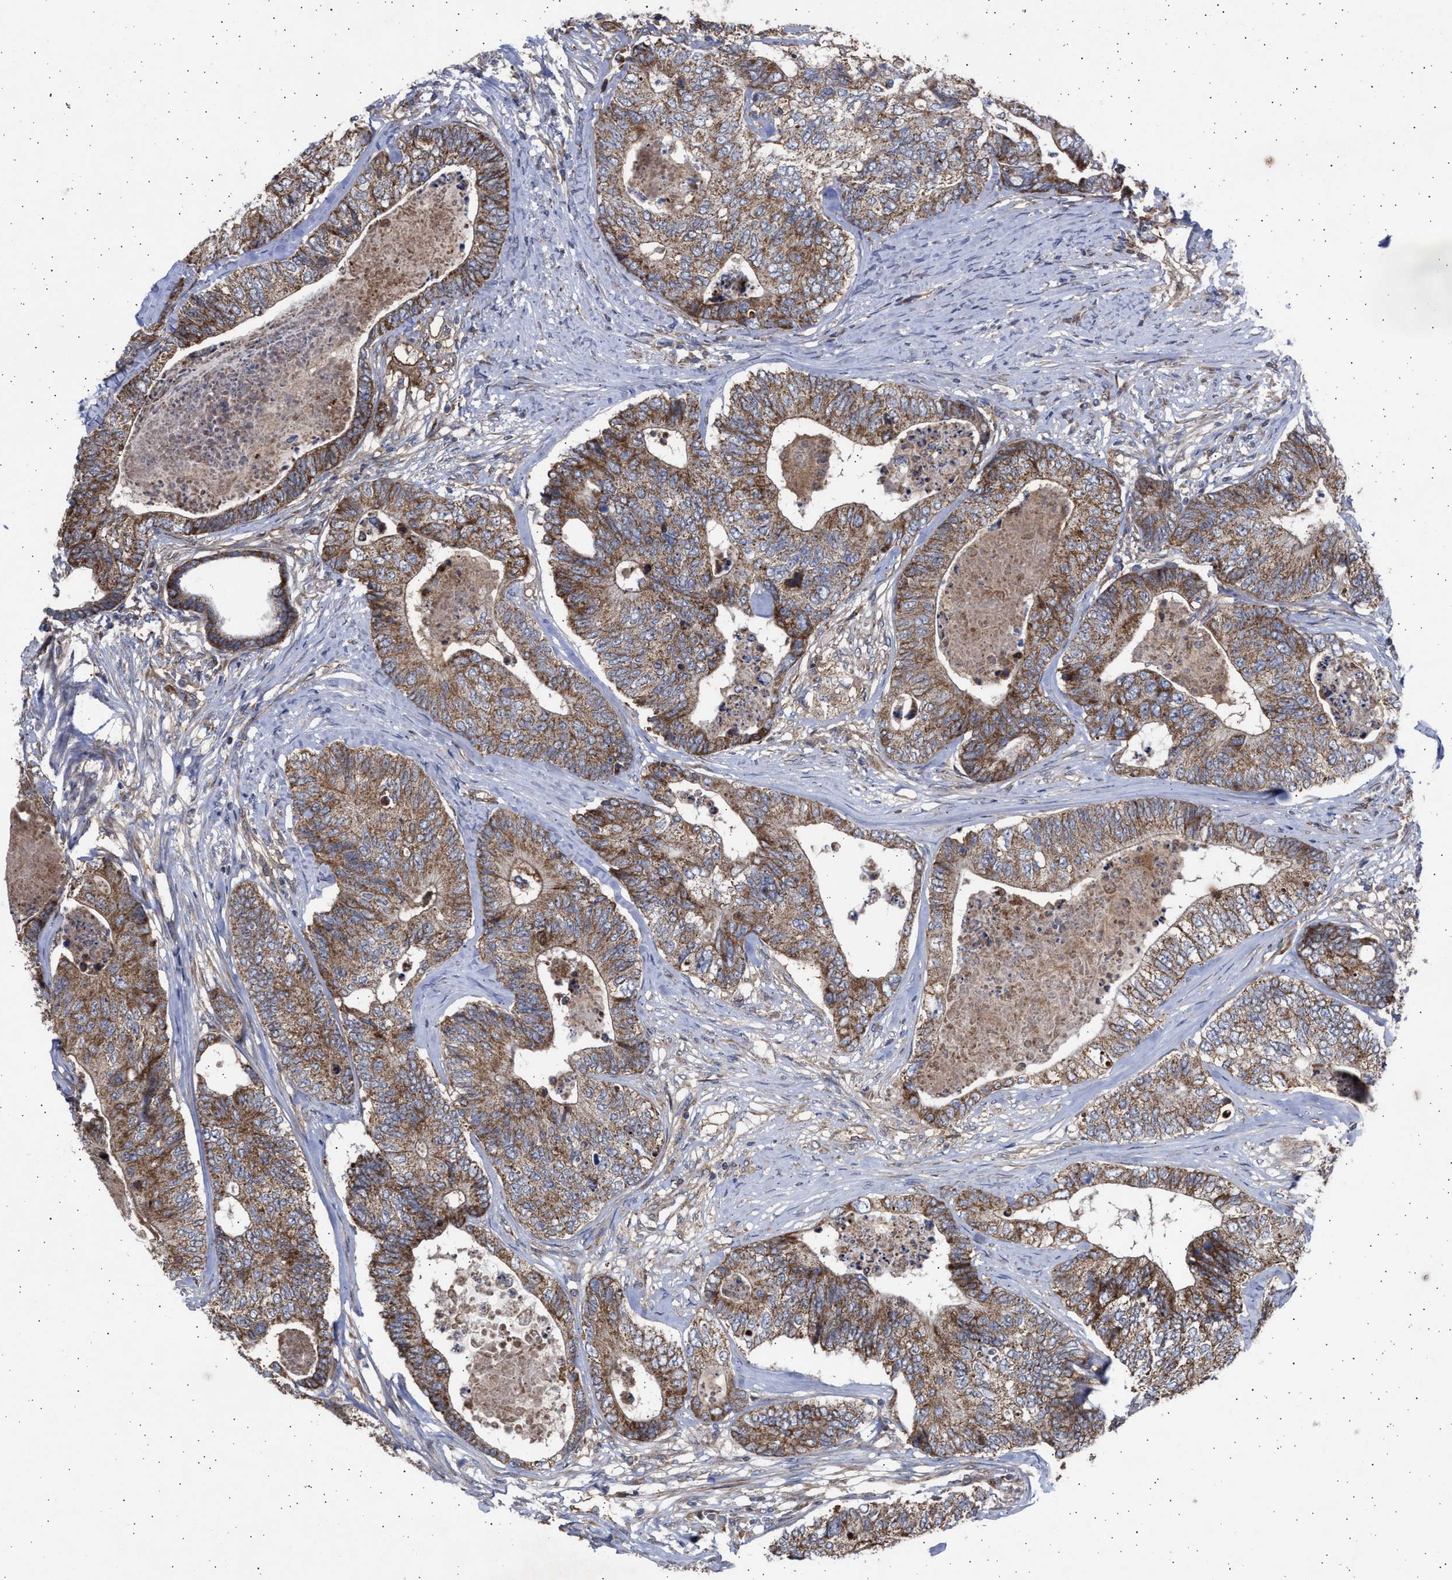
{"staining": {"intensity": "strong", "quantity": ">75%", "location": "cytoplasmic/membranous"}, "tissue": "colorectal cancer", "cell_type": "Tumor cells", "image_type": "cancer", "snomed": [{"axis": "morphology", "description": "Adenocarcinoma, NOS"}, {"axis": "topography", "description": "Colon"}], "caption": "High-magnification brightfield microscopy of colorectal cancer stained with DAB (3,3'-diaminobenzidine) (brown) and counterstained with hematoxylin (blue). tumor cells exhibit strong cytoplasmic/membranous positivity is seen in about>75% of cells.", "gene": "TTC19", "patient": {"sex": "female", "age": 67}}